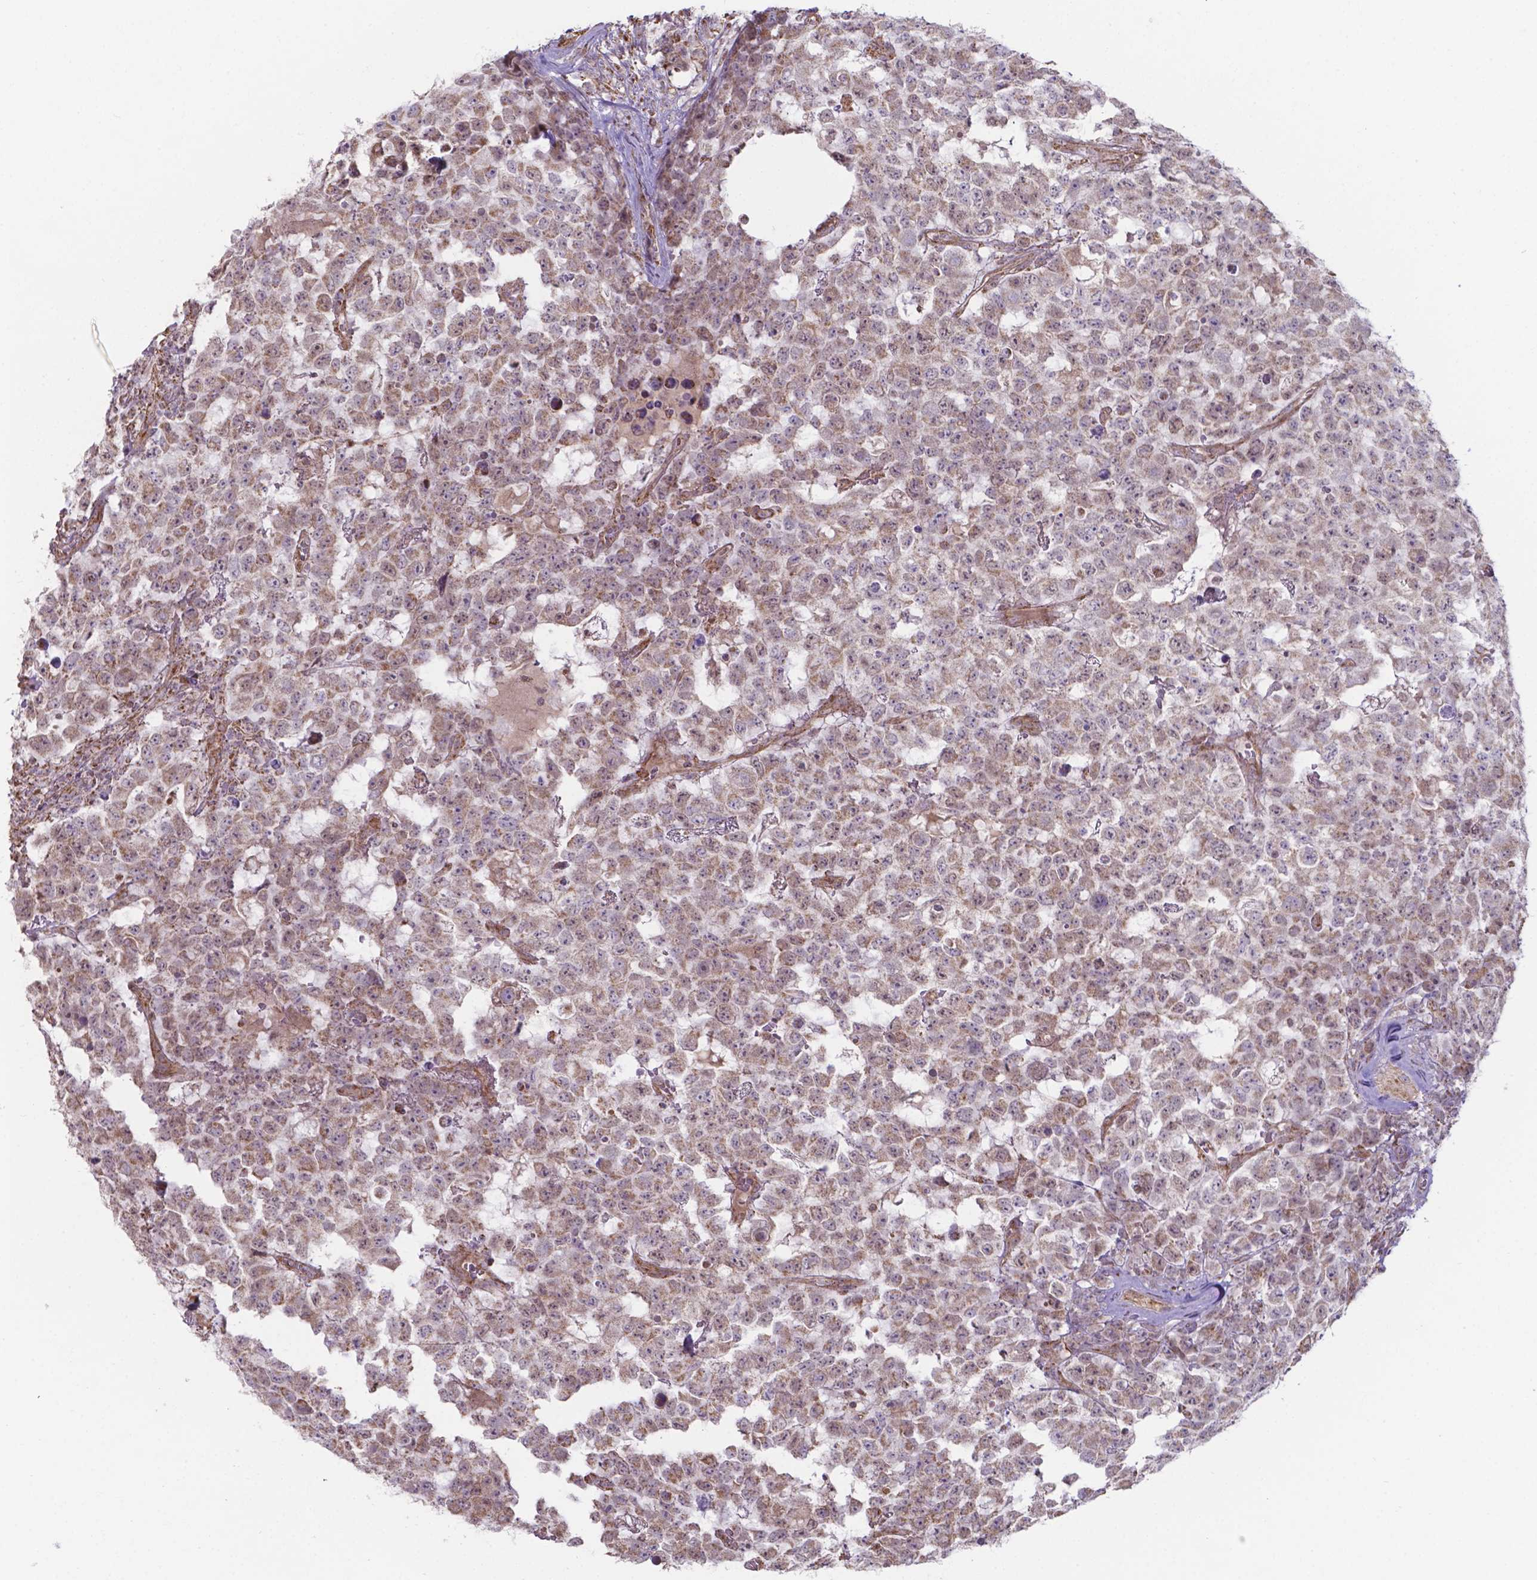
{"staining": {"intensity": "weak", "quantity": "25%-75%", "location": "cytoplasmic/membranous"}, "tissue": "testis cancer", "cell_type": "Tumor cells", "image_type": "cancer", "snomed": [{"axis": "morphology", "description": "Carcinoma, Embryonal, NOS"}, {"axis": "topography", "description": "Testis"}], "caption": "Immunohistochemistry (DAB) staining of testis cancer (embryonal carcinoma) reveals weak cytoplasmic/membranous protein expression in approximately 25%-75% of tumor cells.", "gene": "FAM114A1", "patient": {"sex": "male", "age": 23}}